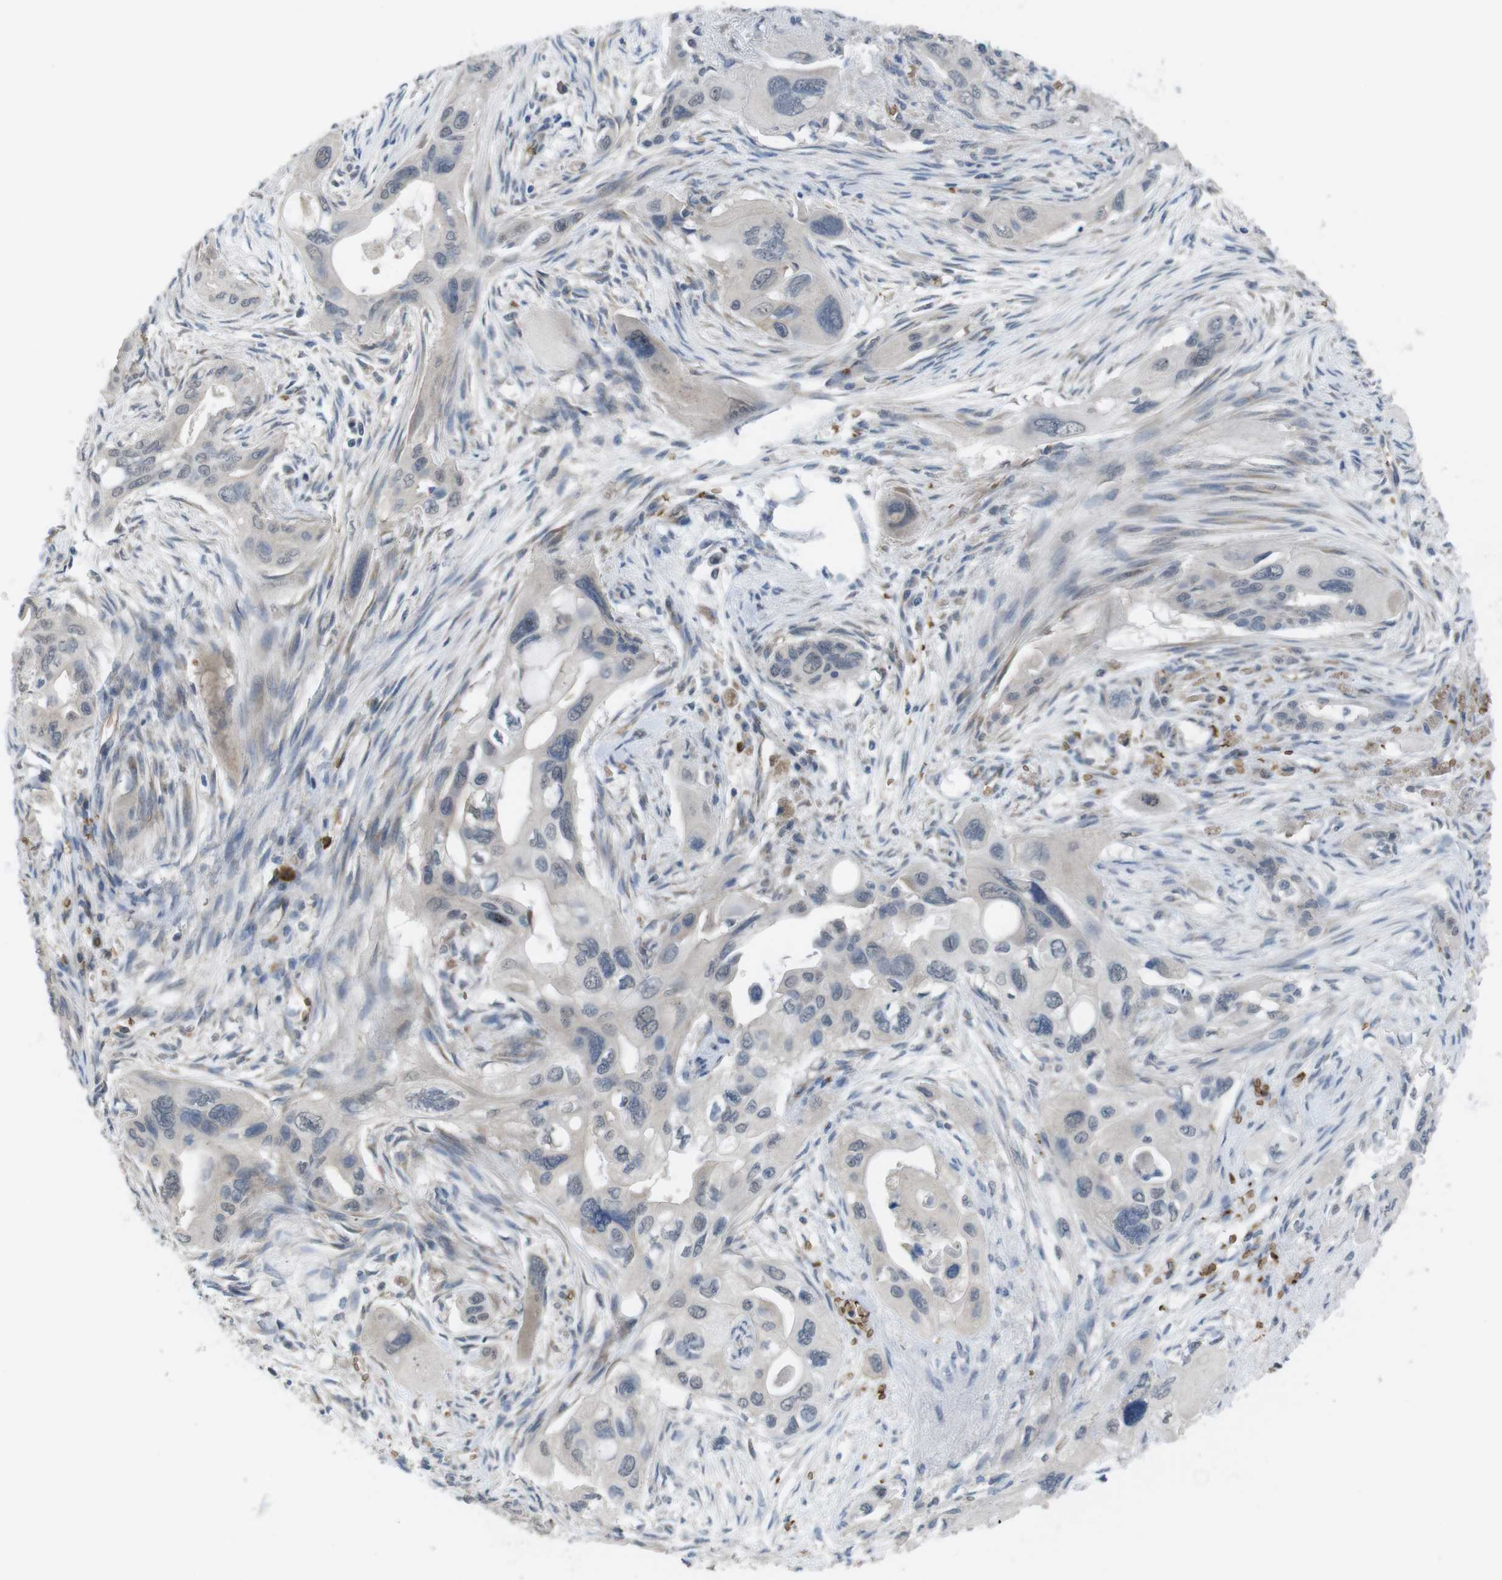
{"staining": {"intensity": "negative", "quantity": "none", "location": "none"}, "tissue": "pancreatic cancer", "cell_type": "Tumor cells", "image_type": "cancer", "snomed": [{"axis": "morphology", "description": "Adenocarcinoma, NOS"}, {"axis": "topography", "description": "Pancreas"}], "caption": "A micrograph of human adenocarcinoma (pancreatic) is negative for staining in tumor cells. (DAB IHC, high magnification).", "gene": "GYPA", "patient": {"sex": "male", "age": 73}}